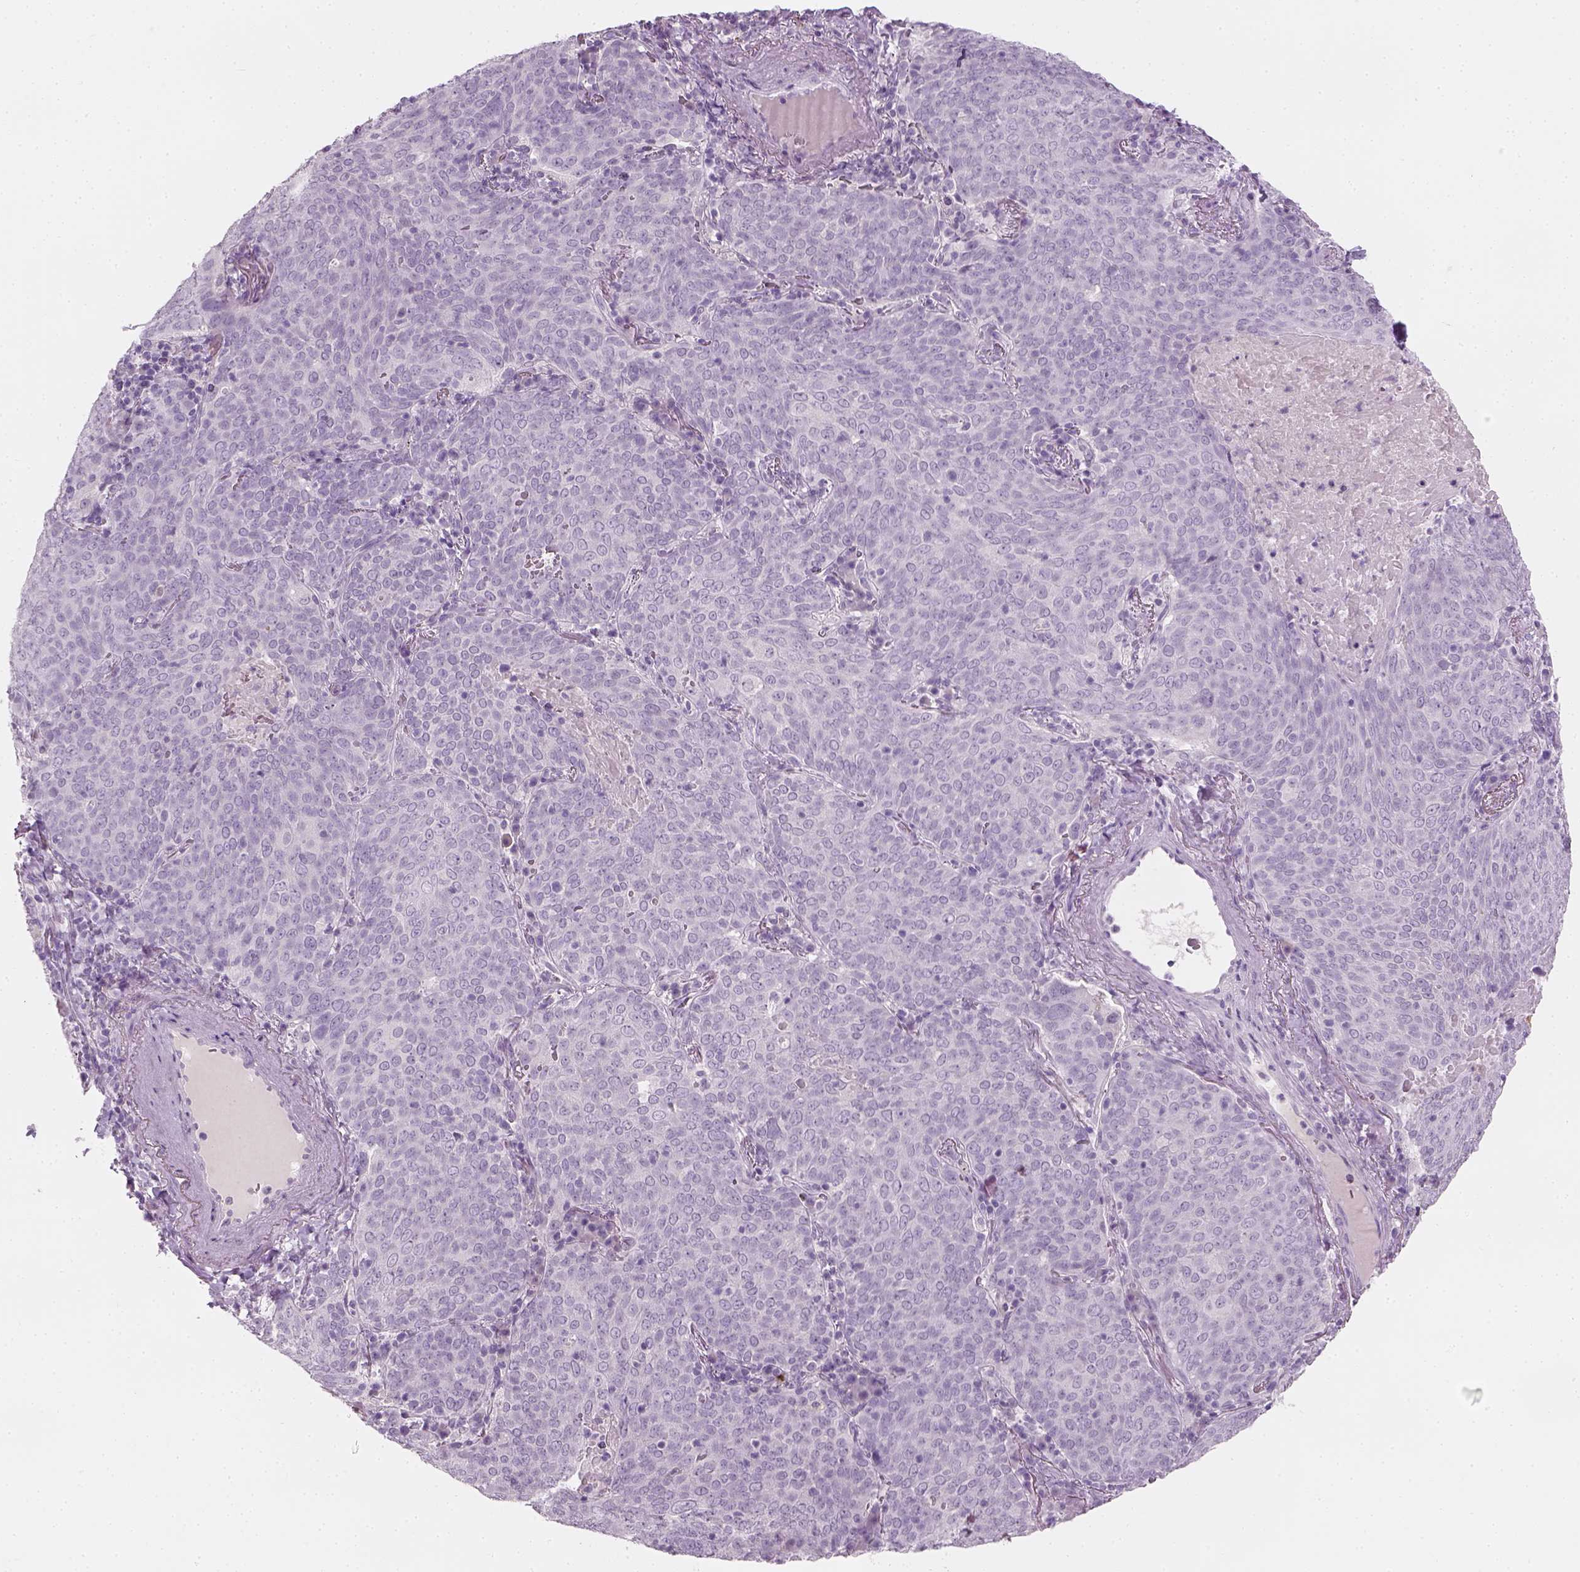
{"staining": {"intensity": "negative", "quantity": "none", "location": "none"}, "tissue": "lung cancer", "cell_type": "Tumor cells", "image_type": "cancer", "snomed": [{"axis": "morphology", "description": "Squamous cell carcinoma, NOS"}, {"axis": "topography", "description": "Lung"}], "caption": "IHC photomicrograph of lung cancer stained for a protein (brown), which exhibits no expression in tumor cells. (DAB IHC with hematoxylin counter stain).", "gene": "TH", "patient": {"sex": "male", "age": 82}}